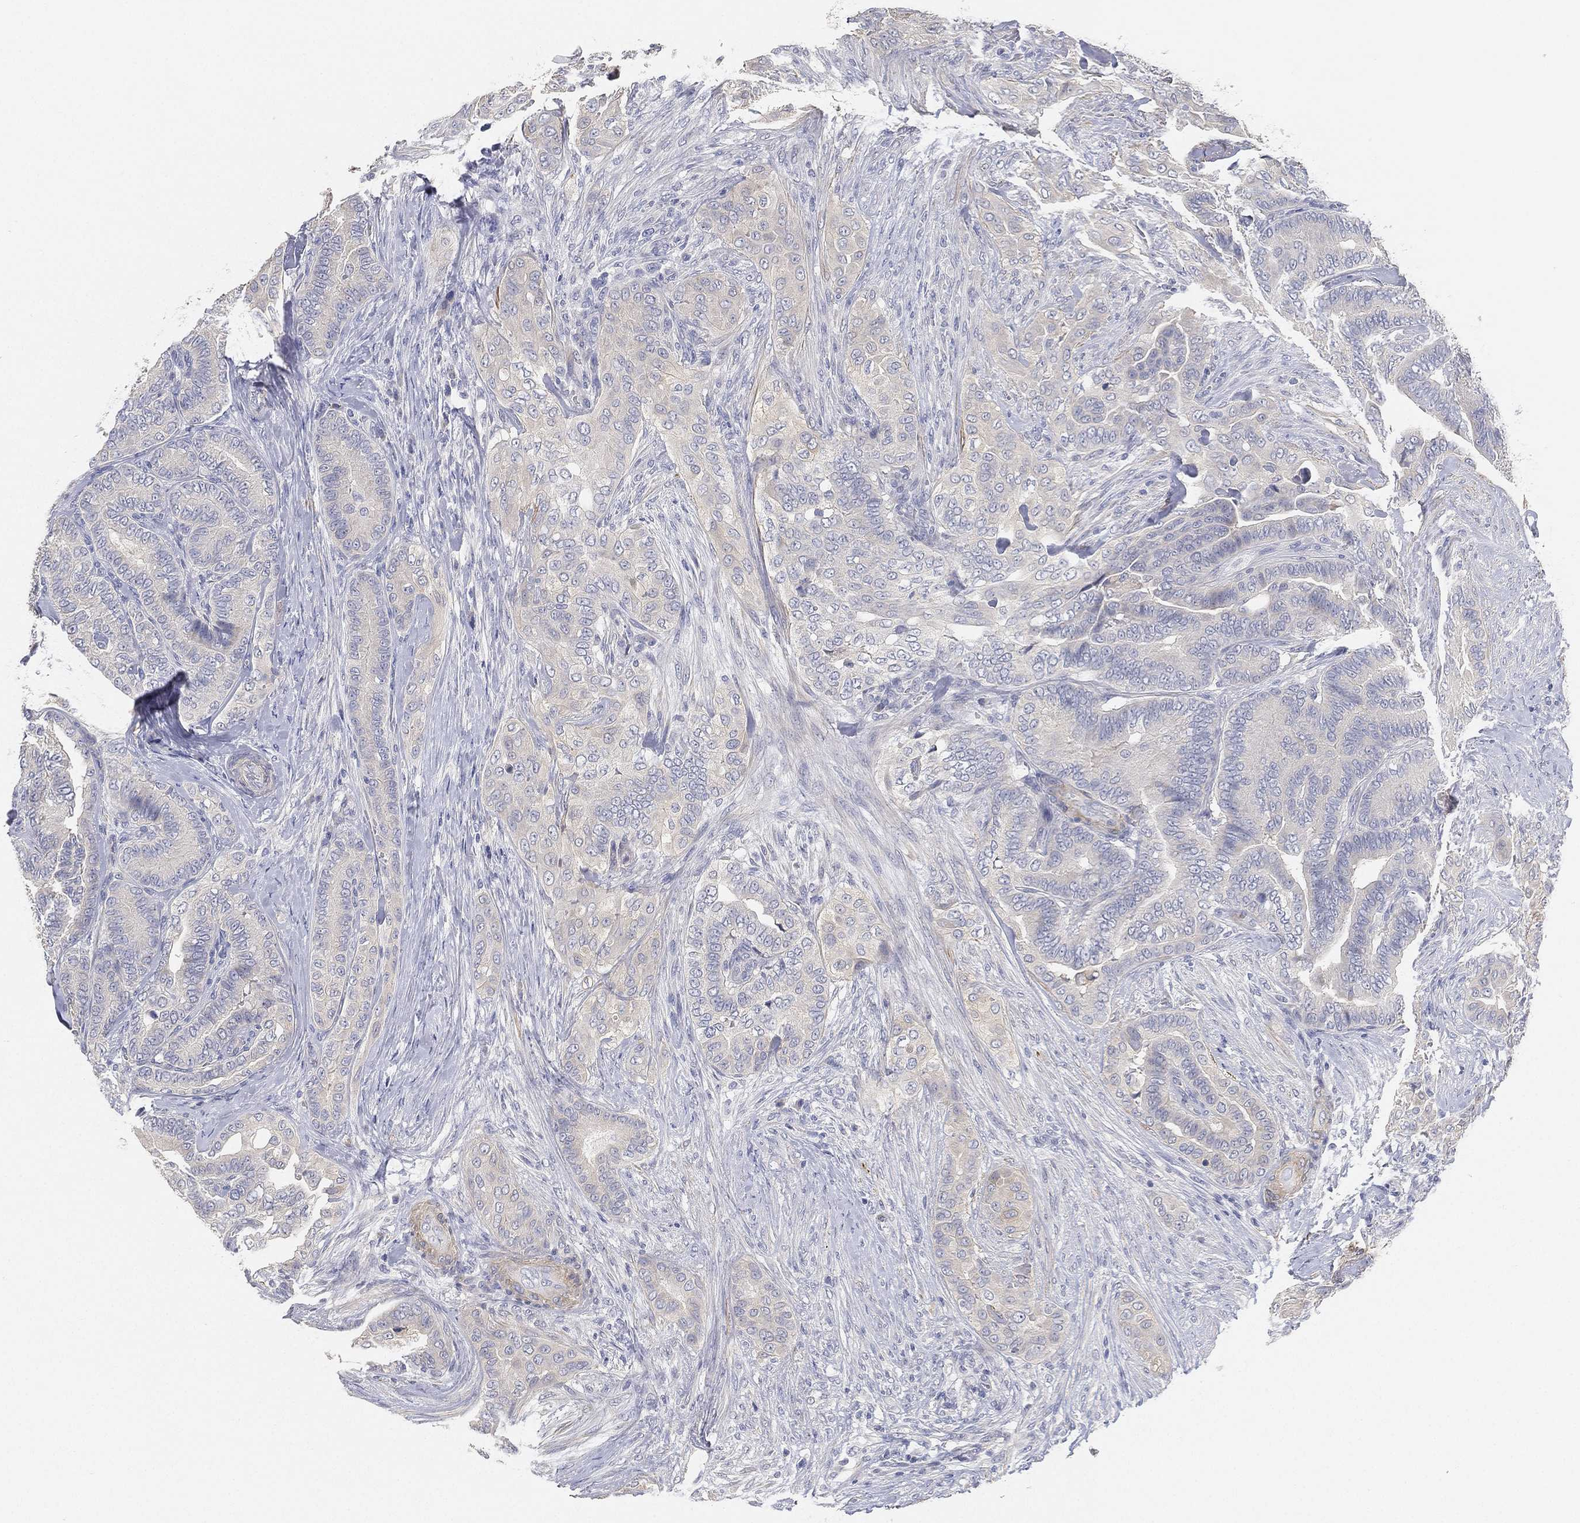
{"staining": {"intensity": "negative", "quantity": "none", "location": "none"}, "tissue": "thyroid cancer", "cell_type": "Tumor cells", "image_type": "cancer", "snomed": [{"axis": "morphology", "description": "Papillary adenocarcinoma, NOS"}, {"axis": "topography", "description": "Thyroid gland"}], "caption": "Immunohistochemistry image of neoplastic tissue: thyroid cancer (papillary adenocarcinoma) stained with DAB demonstrates no significant protein staining in tumor cells.", "gene": "GPR61", "patient": {"sex": "male", "age": 61}}